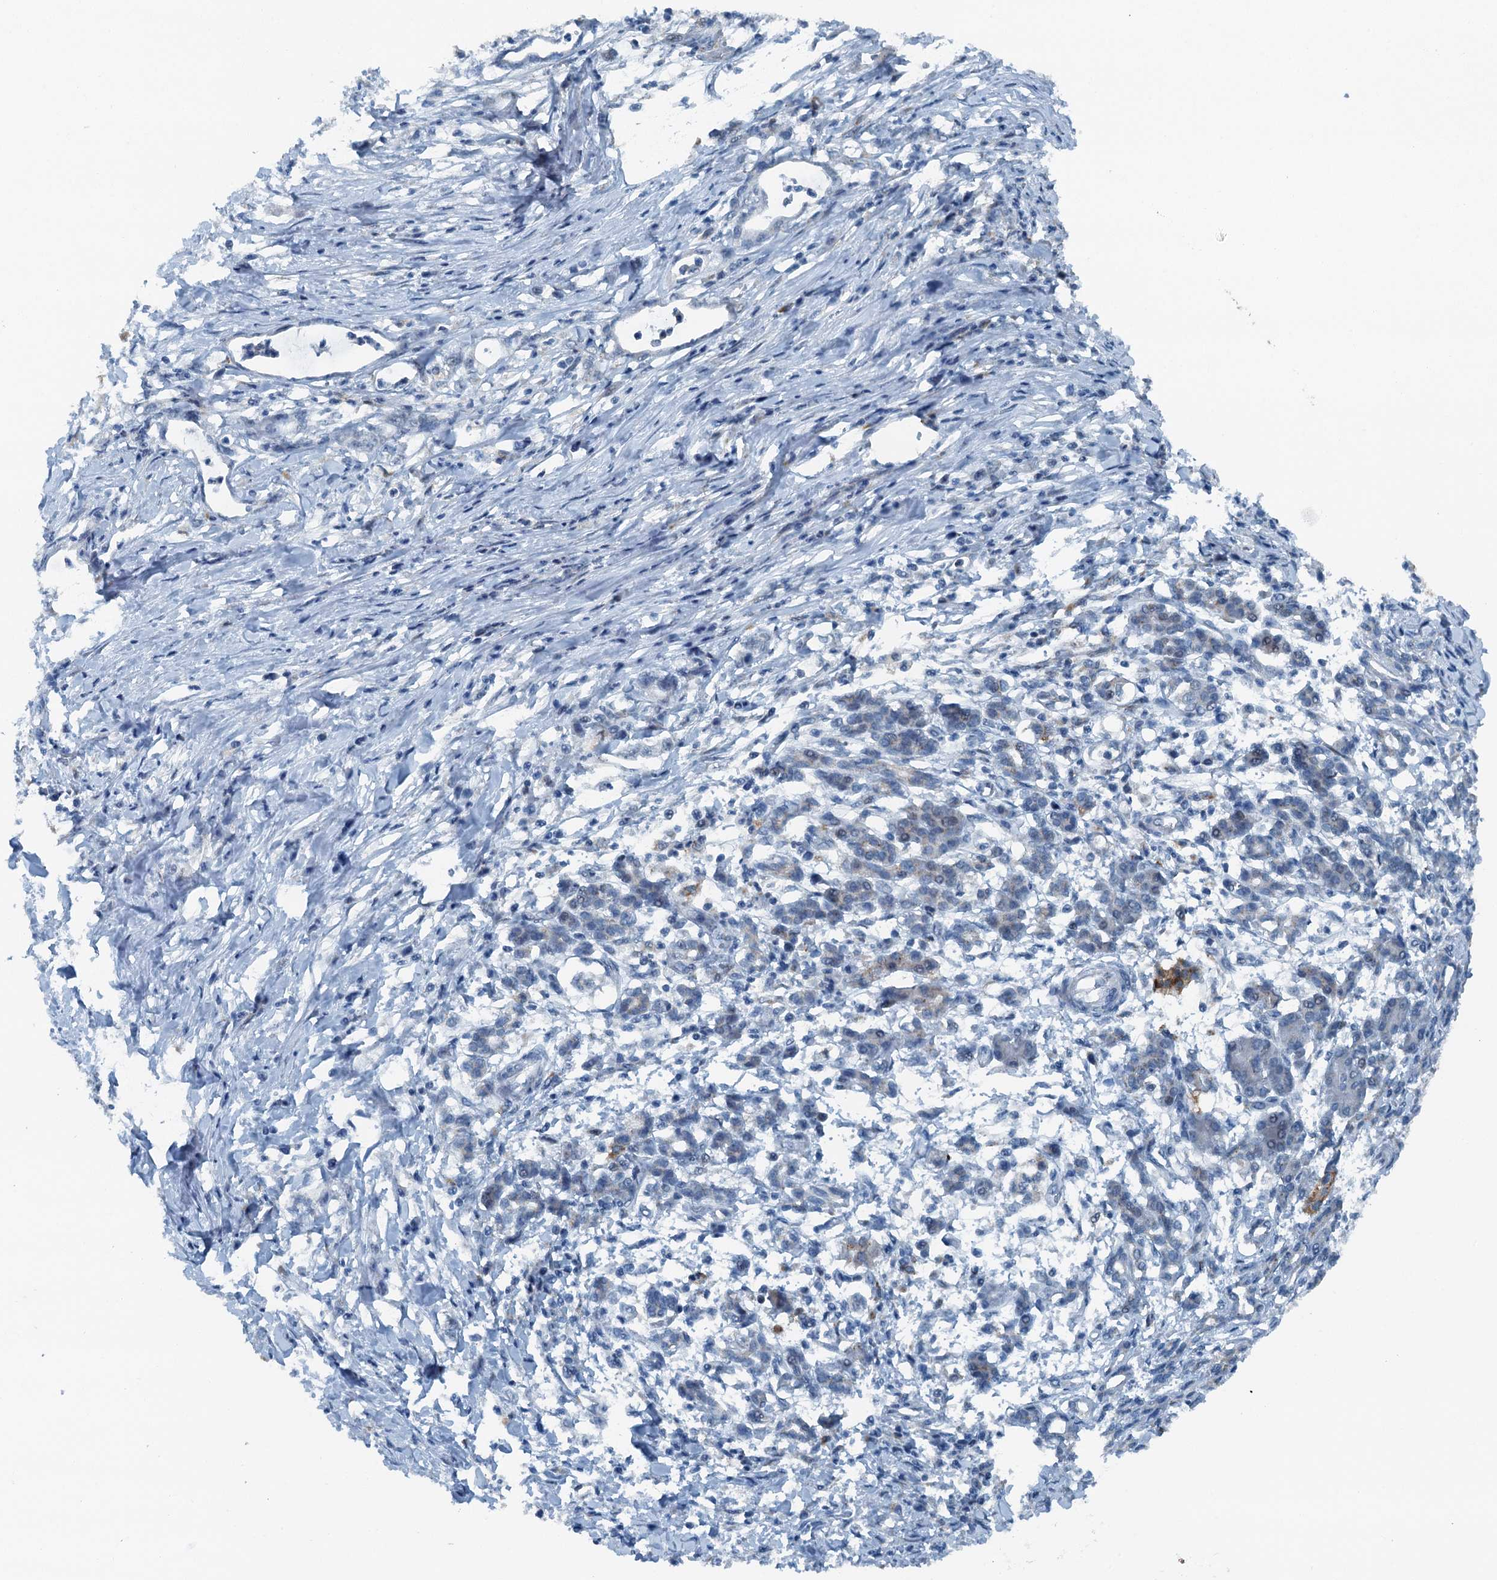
{"staining": {"intensity": "negative", "quantity": "none", "location": "none"}, "tissue": "pancreatic cancer", "cell_type": "Tumor cells", "image_type": "cancer", "snomed": [{"axis": "morphology", "description": "Adenocarcinoma, NOS"}, {"axis": "topography", "description": "Pancreas"}], "caption": "This is an immunohistochemistry (IHC) photomicrograph of adenocarcinoma (pancreatic). There is no staining in tumor cells.", "gene": "BMERB1", "patient": {"sex": "female", "age": 55}}